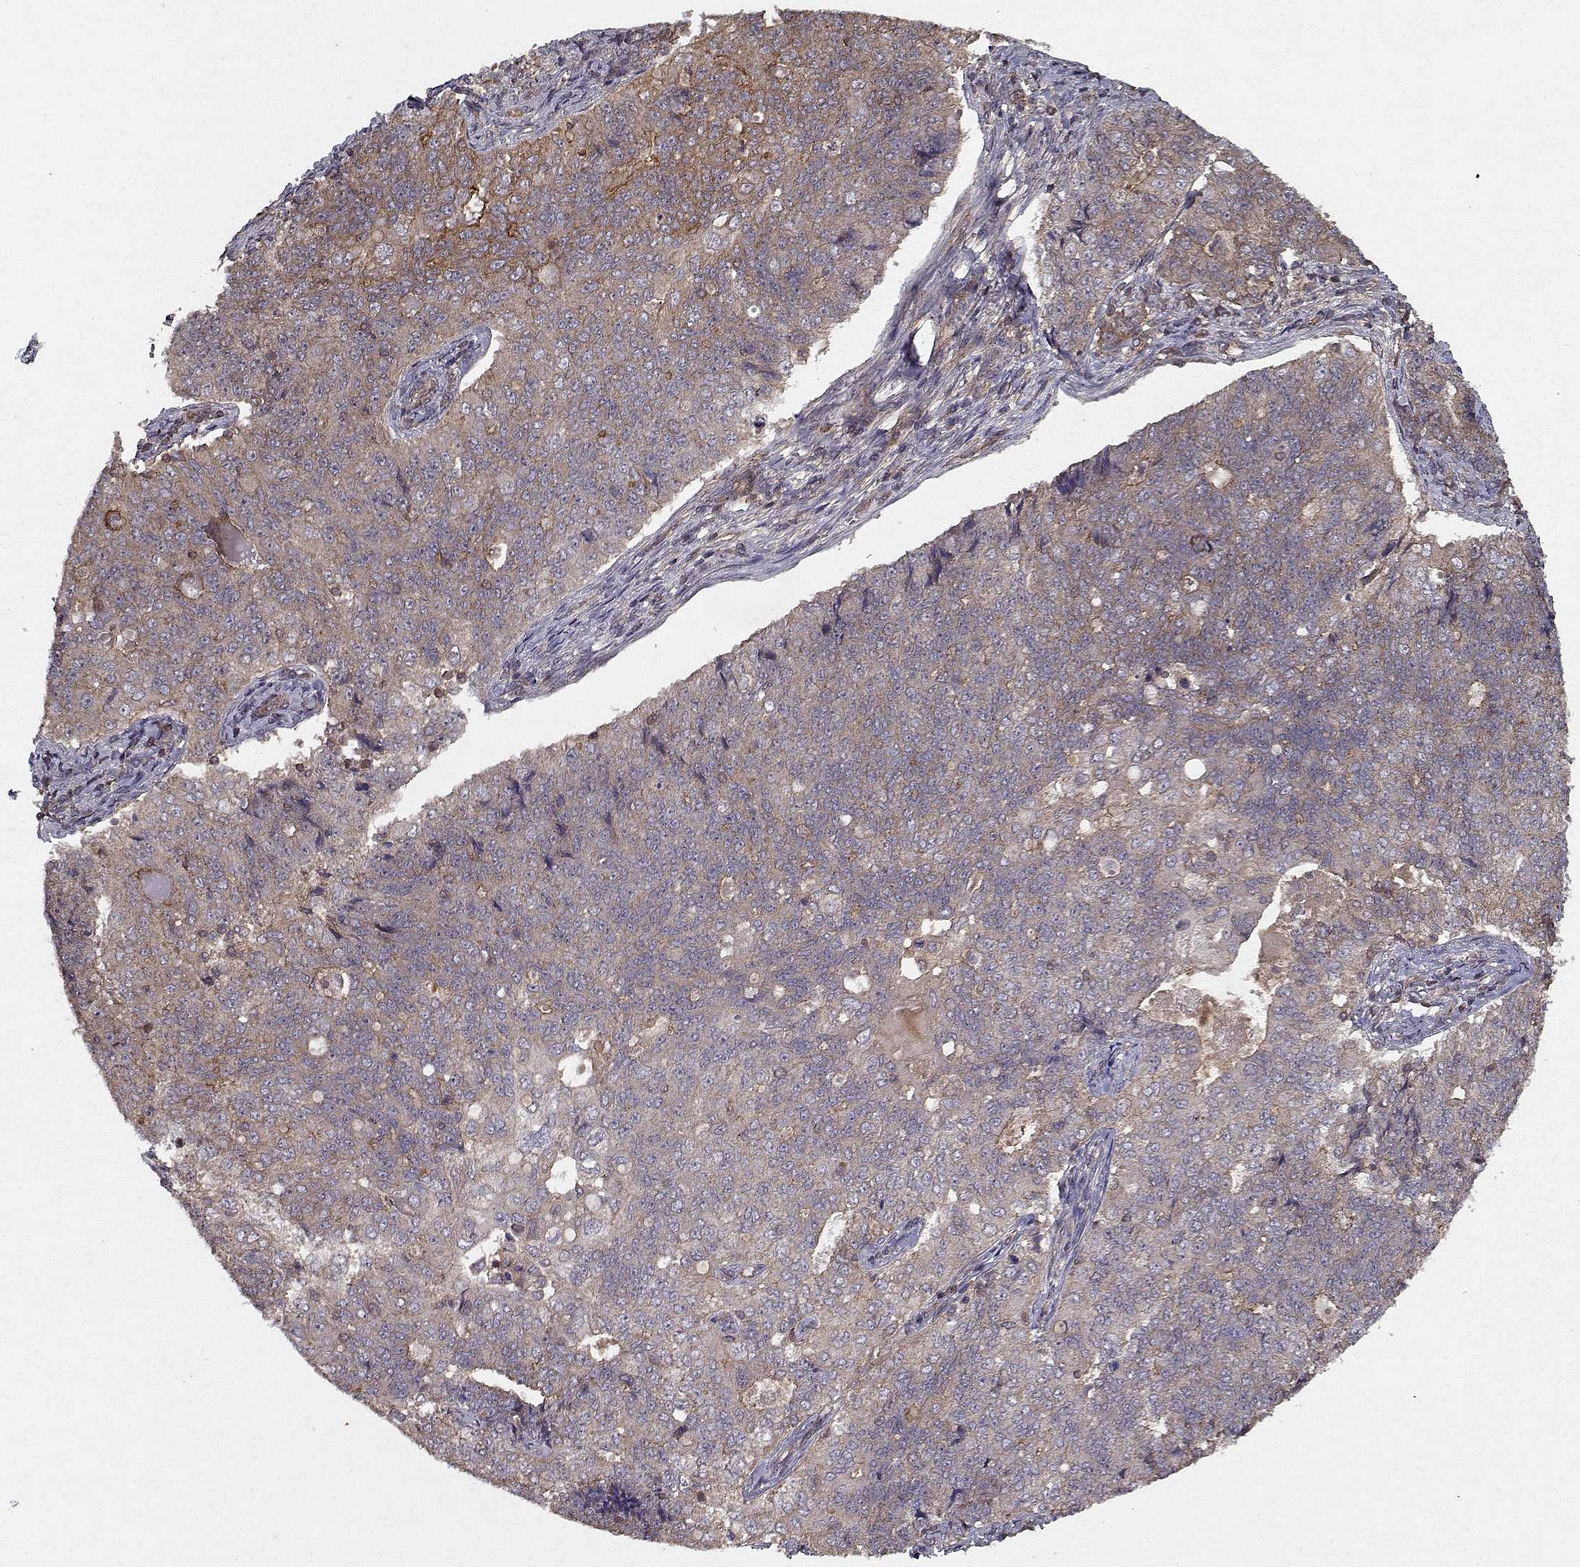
{"staining": {"intensity": "moderate", "quantity": "<25%", "location": "cytoplasmic/membranous"}, "tissue": "endometrial cancer", "cell_type": "Tumor cells", "image_type": "cancer", "snomed": [{"axis": "morphology", "description": "Adenocarcinoma, NOS"}, {"axis": "topography", "description": "Endometrium"}], "caption": "Moderate cytoplasmic/membranous staining for a protein is seen in approximately <25% of tumor cells of adenocarcinoma (endometrial) using immunohistochemistry.", "gene": "PPP1R12A", "patient": {"sex": "female", "age": 43}}